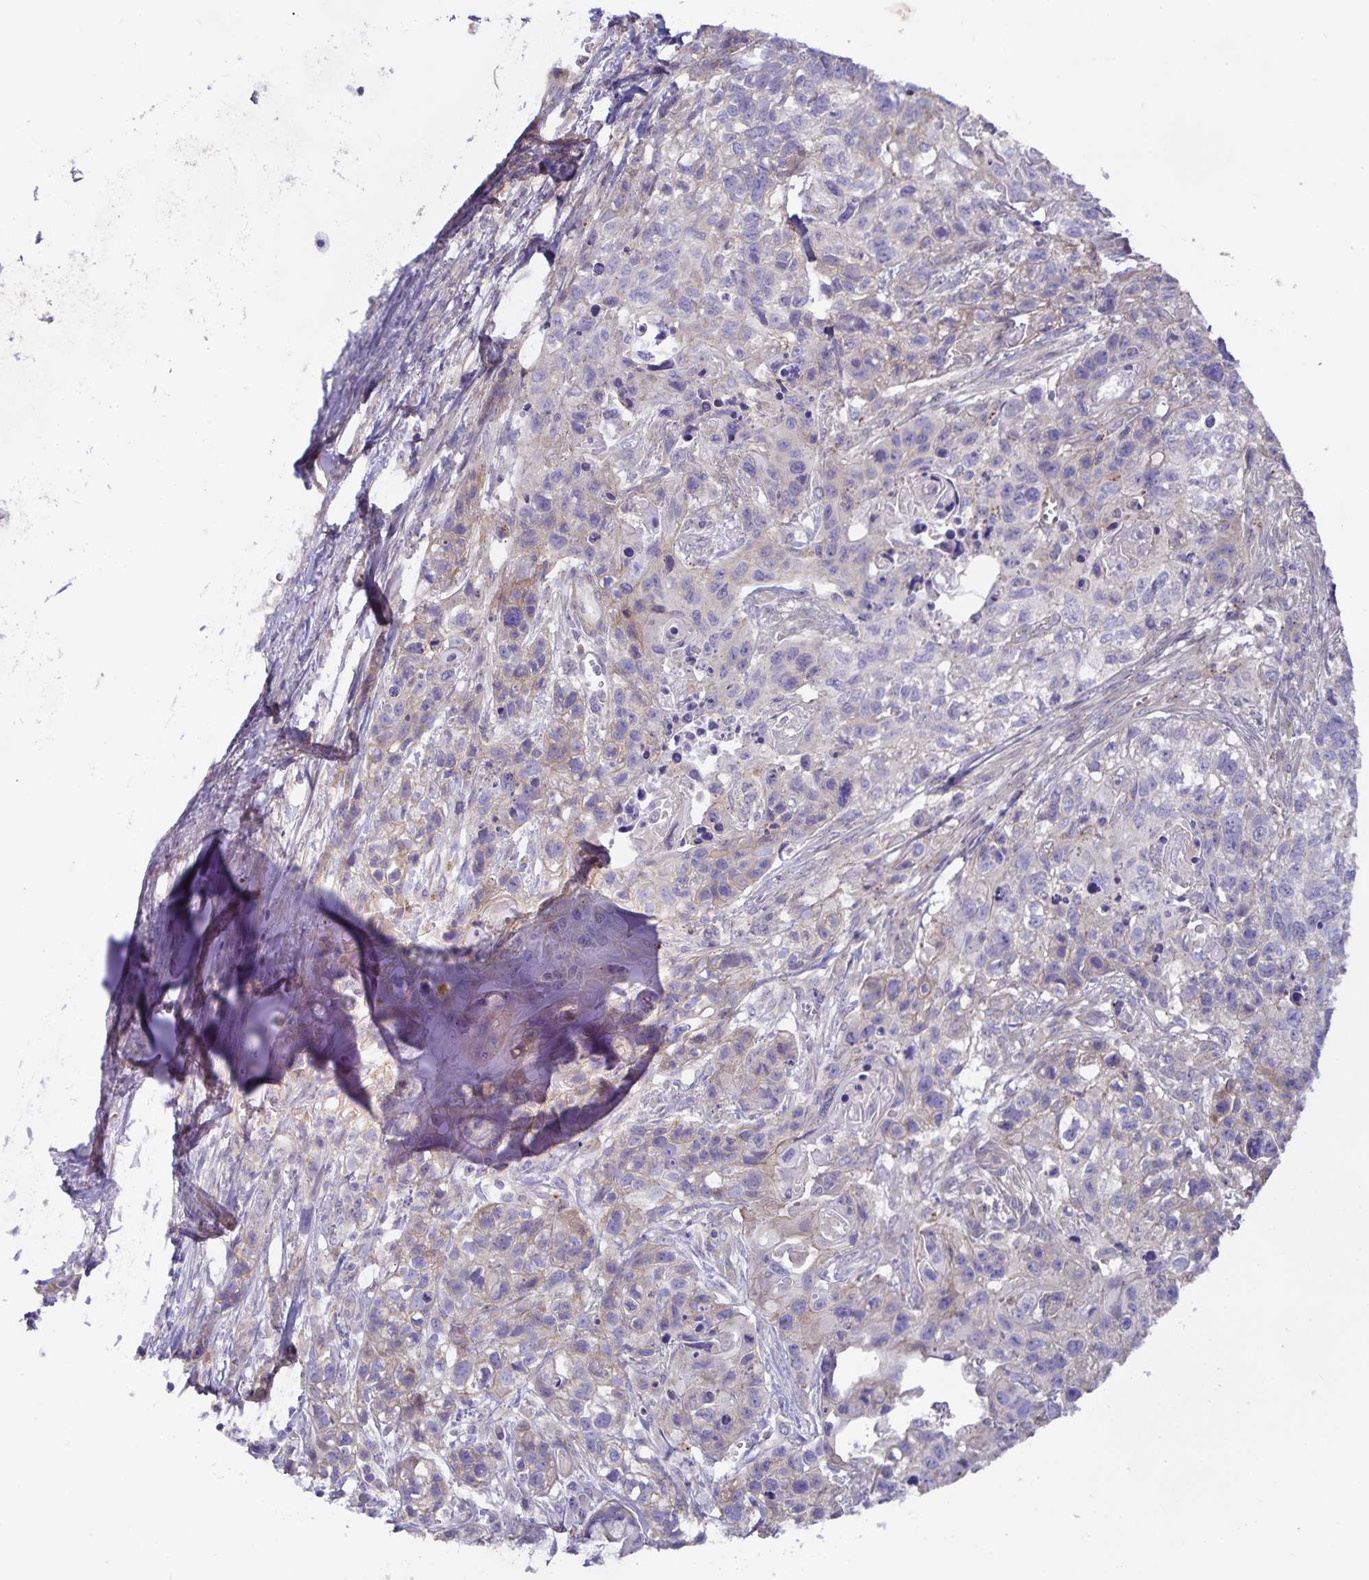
{"staining": {"intensity": "weak", "quantity": "<25%", "location": "cytoplasmic/membranous"}, "tissue": "lung cancer", "cell_type": "Tumor cells", "image_type": "cancer", "snomed": [{"axis": "morphology", "description": "Squamous cell carcinoma, NOS"}, {"axis": "topography", "description": "Lung"}], "caption": "An image of human lung cancer (squamous cell carcinoma) is negative for staining in tumor cells.", "gene": "METTL22", "patient": {"sex": "male", "age": 74}}